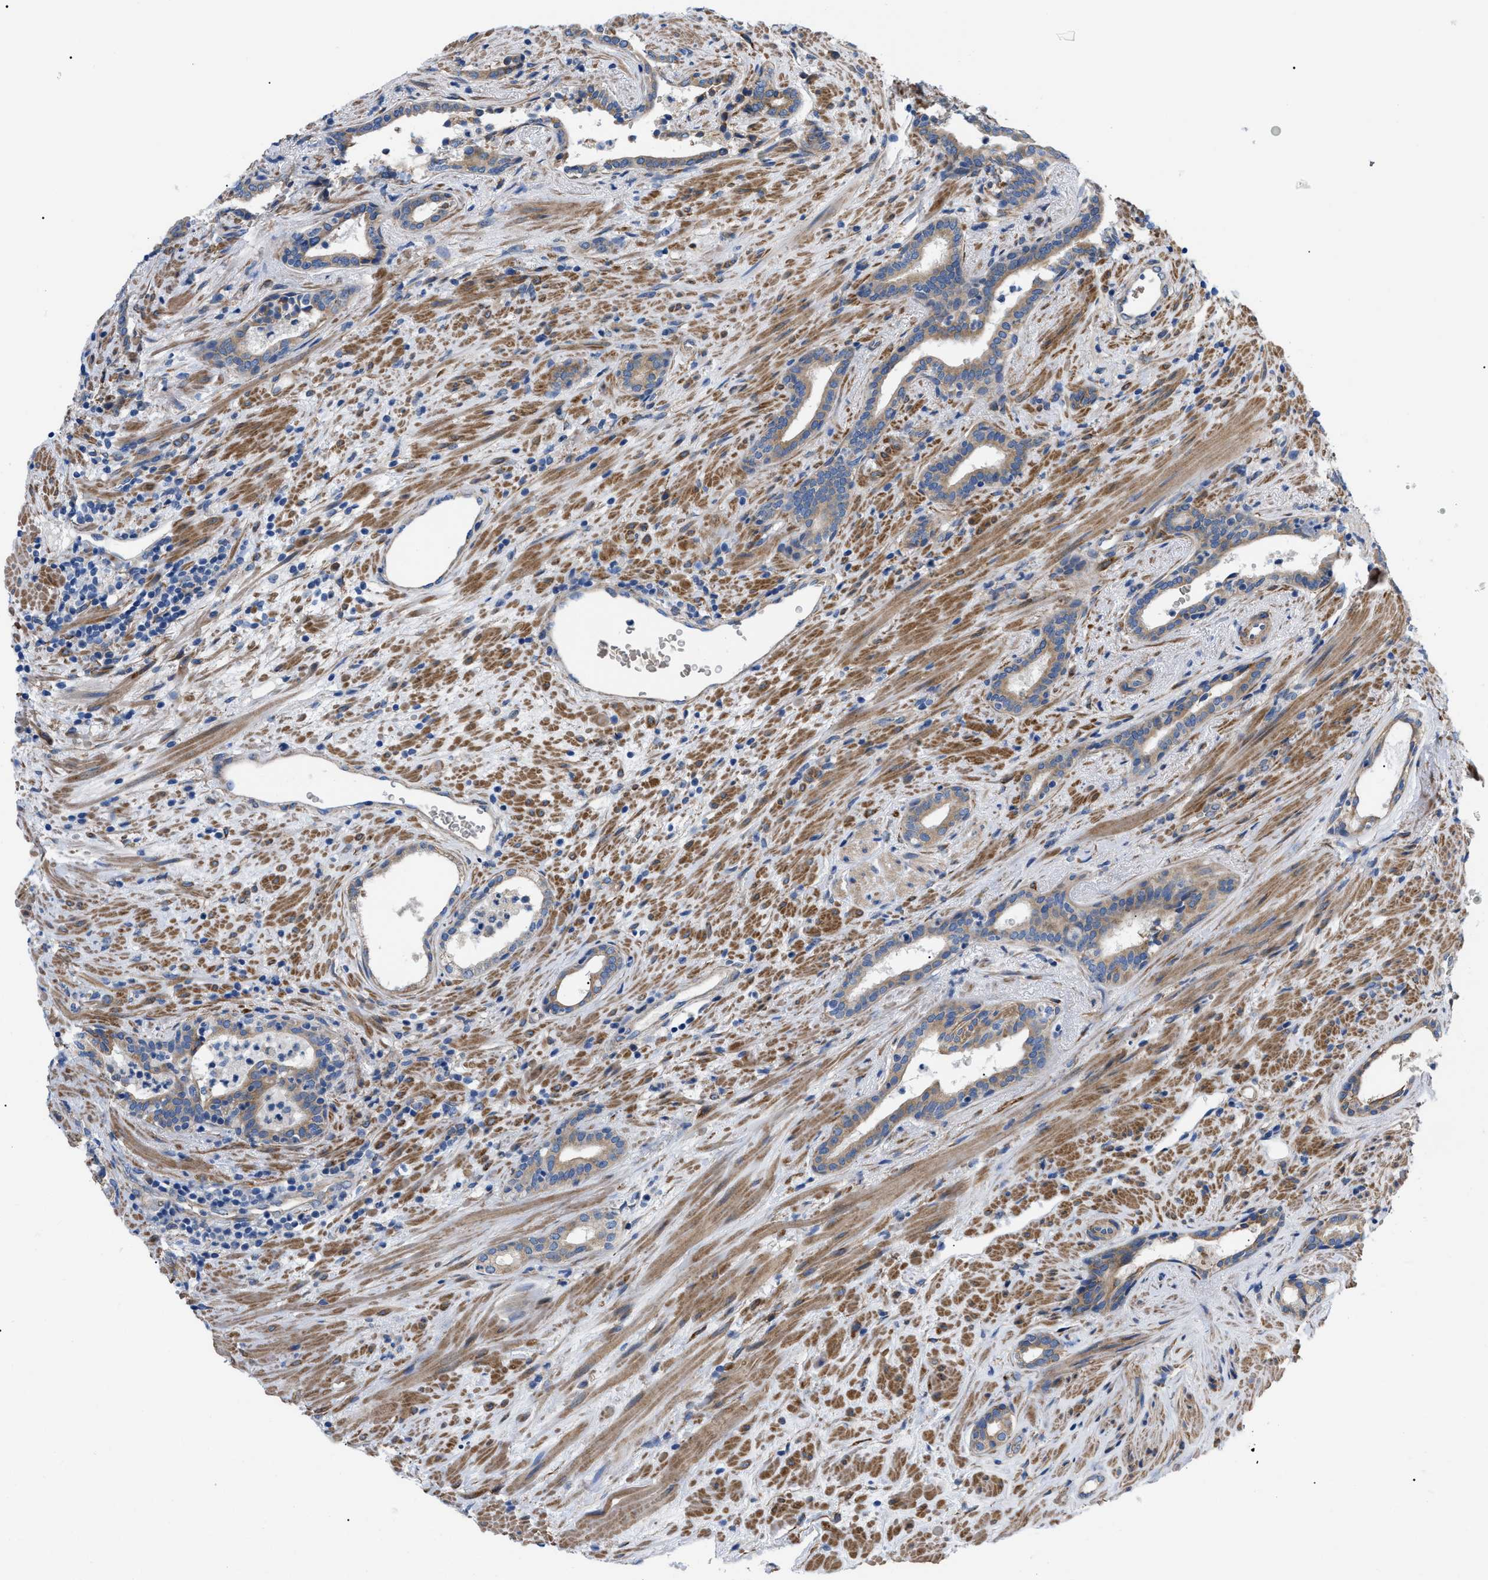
{"staining": {"intensity": "weak", "quantity": "25%-75%", "location": "cytoplasmic/membranous"}, "tissue": "prostate cancer", "cell_type": "Tumor cells", "image_type": "cancer", "snomed": [{"axis": "morphology", "description": "Adenocarcinoma, High grade"}, {"axis": "topography", "description": "Prostate"}], "caption": "Protein expression analysis of prostate cancer (adenocarcinoma (high-grade)) shows weak cytoplasmic/membranous staining in approximately 25%-75% of tumor cells.", "gene": "MYO10", "patient": {"sex": "male", "age": 71}}